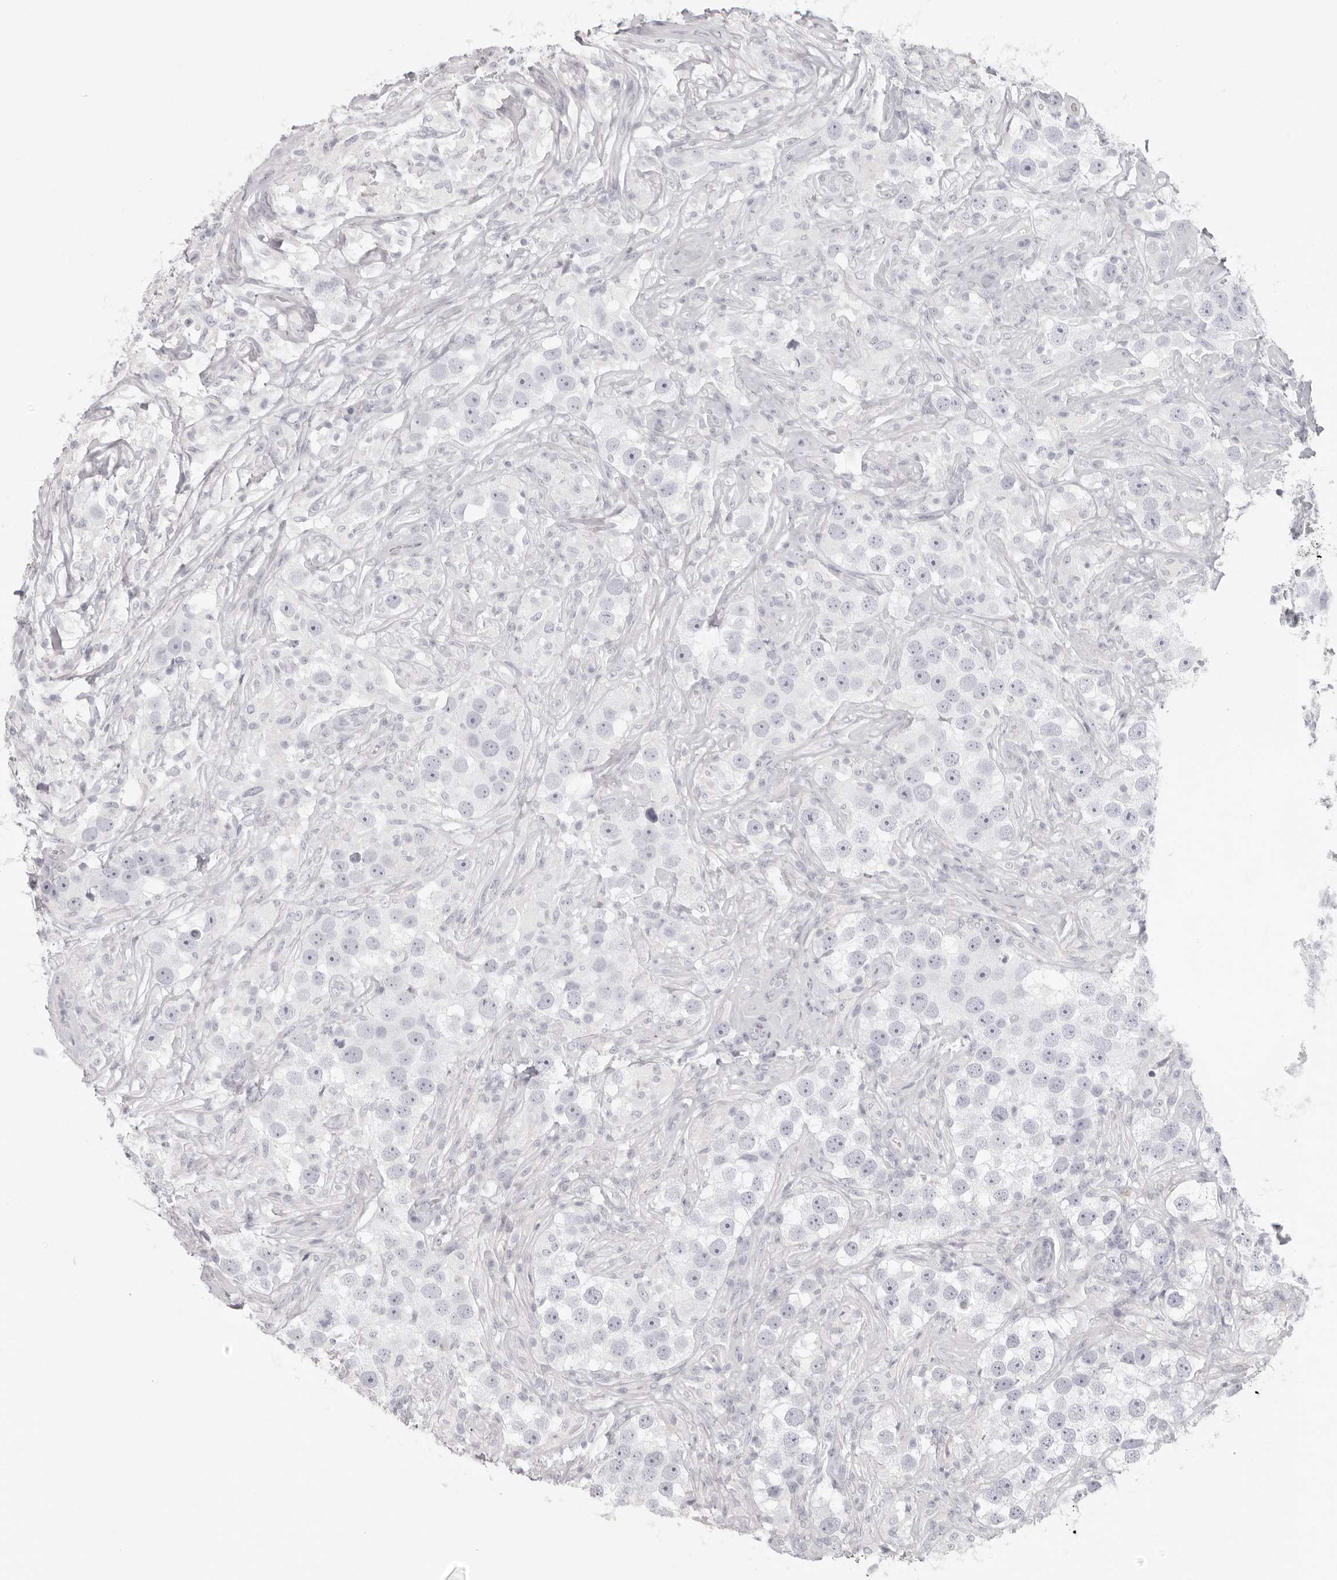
{"staining": {"intensity": "negative", "quantity": "none", "location": "none"}, "tissue": "testis cancer", "cell_type": "Tumor cells", "image_type": "cancer", "snomed": [{"axis": "morphology", "description": "Seminoma, NOS"}, {"axis": "topography", "description": "Testis"}], "caption": "Histopathology image shows no significant protein expression in tumor cells of seminoma (testis).", "gene": "RXFP1", "patient": {"sex": "male", "age": 49}}